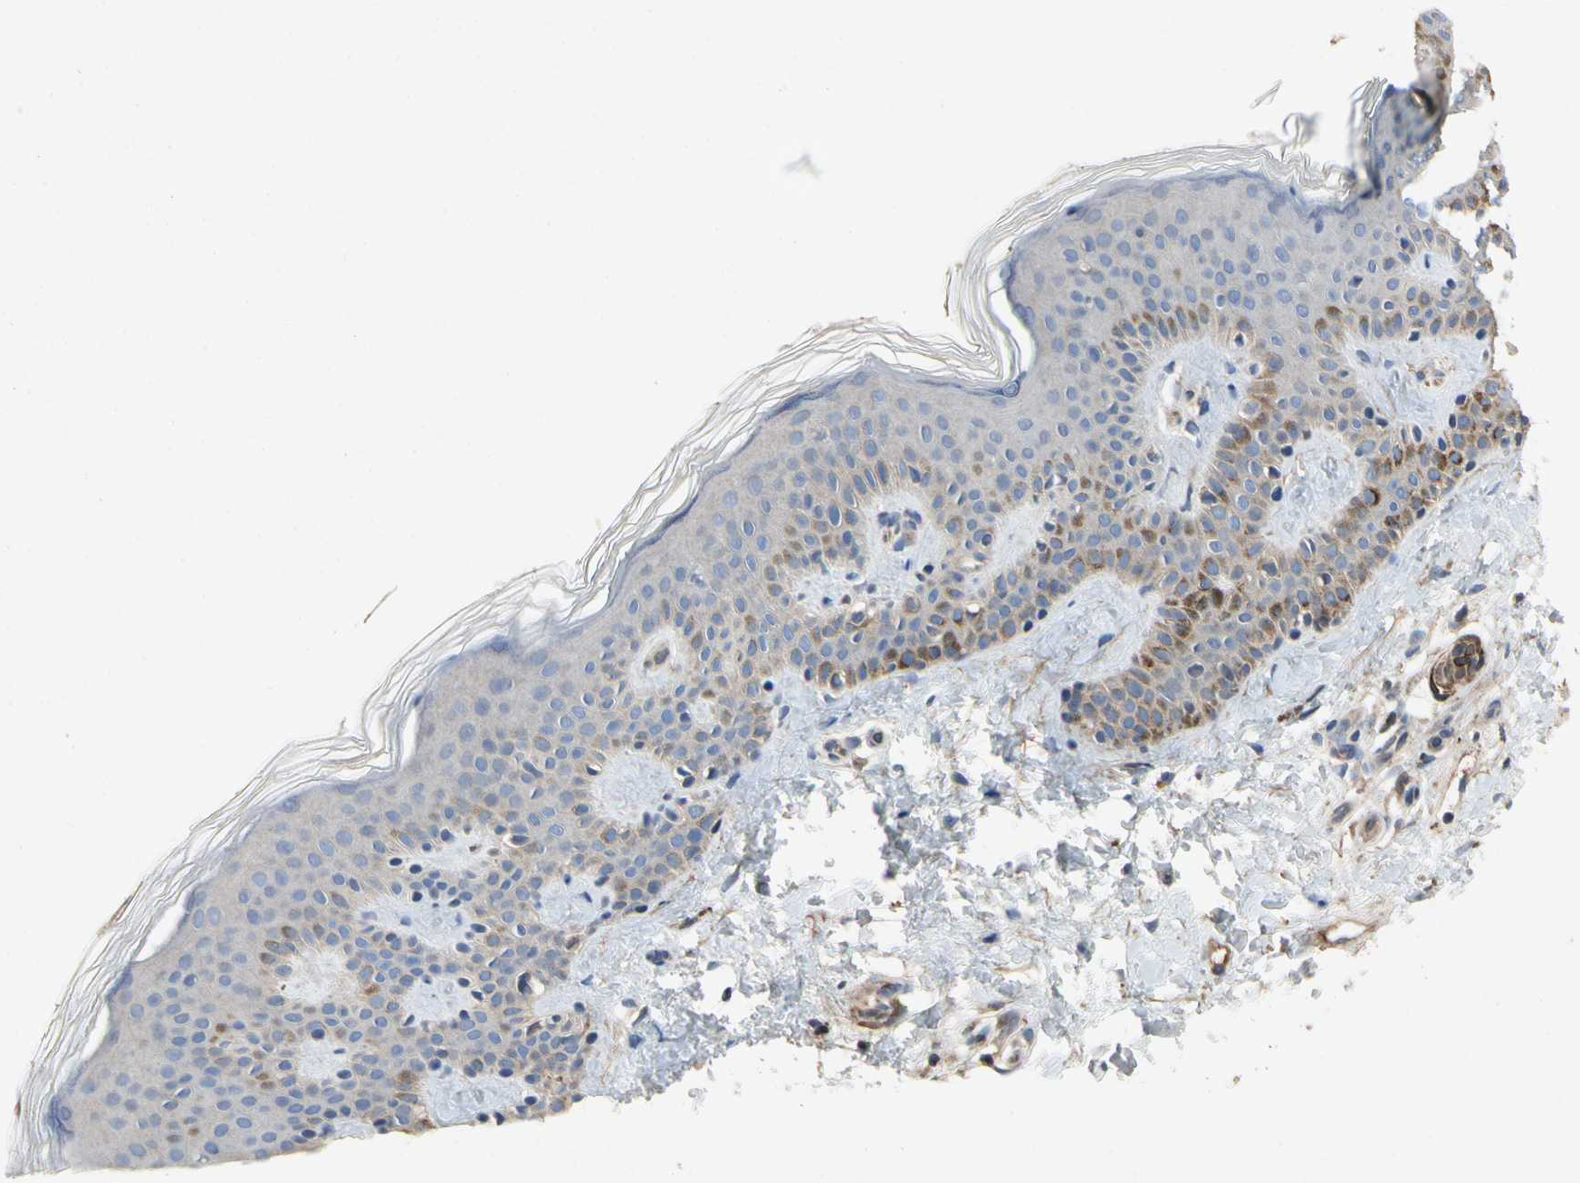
{"staining": {"intensity": "weak", "quantity": ">75%", "location": "cytoplasmic/membranous"}, "tissue": "skin", "cell_type": "Fibroblasts", "image_type": "normal", "snomed": [{"axis": "morphology", "description": "Normal tissue, NOS"}, {"axis": "topography", "description": "Skin"}], "caption": "Skin stained with DAB (3,3'-diaminobenzidine) IHC reveals low levels of weak cytoplasmic/membranous staining in about >75% of fibroblasts. Nuclei are stained in blue.", "gene": "CRTAC1", "patient": {"sex": "male", "age": 16}}